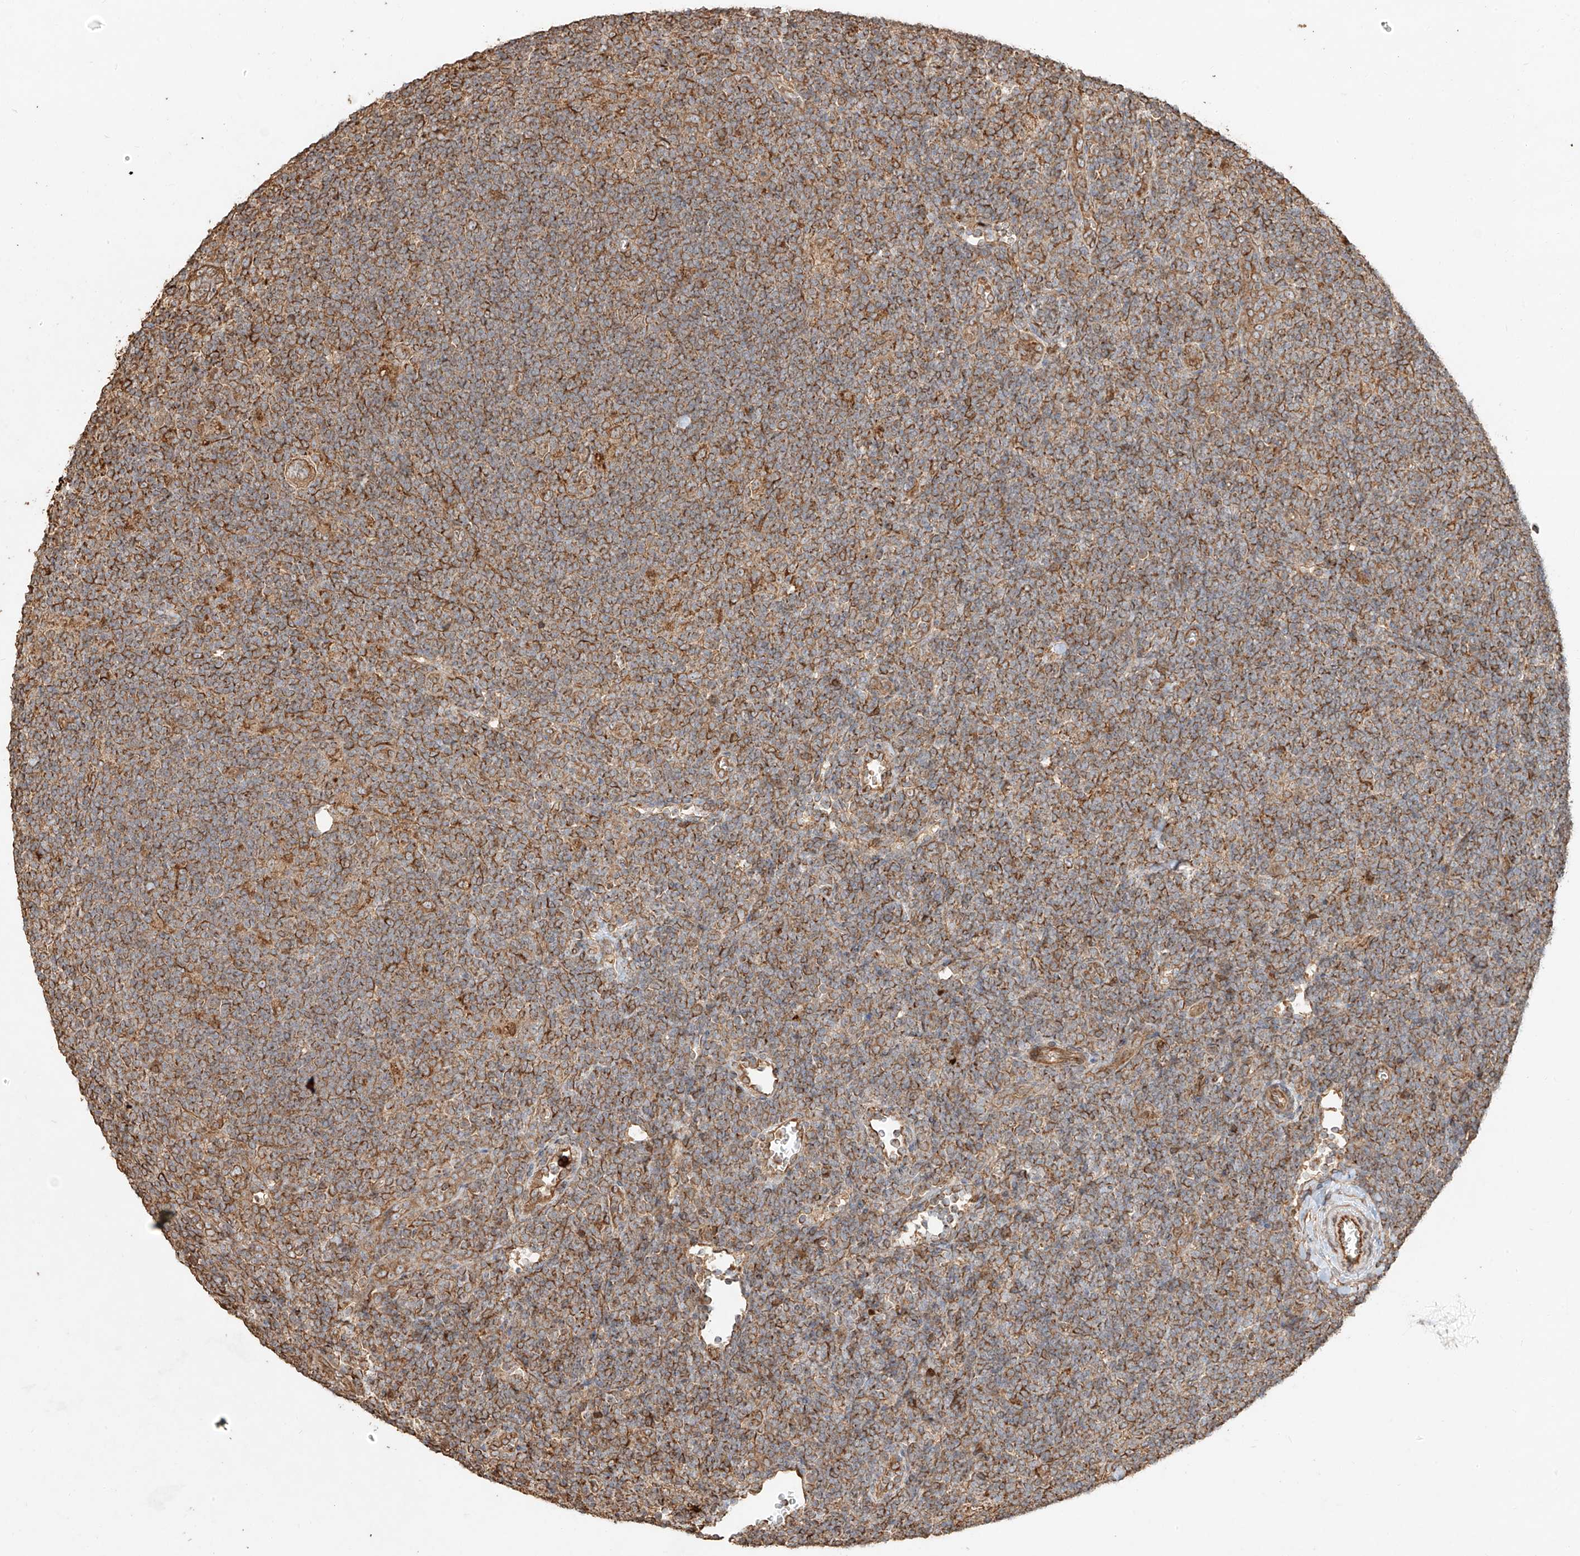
{"staining": {"intensity": "moderate", "quantity": ">75%", "location": "cytoplasmic/membranous"}, "tissue": "lymphoma", "cell_type": "Tumor cells", "image_type": "cancer", "snomed": [{"axis": "morphology", "description": "Hodgkin's disease, NOS"}, {"axis": "topography", "description": "Lymph node"}], "caption": "IHC image of human lymphoma stained for a protein (brown), which demonstrates medium levels of moderate cytoplasmic/membranous staining in about >75% of tumor cells.", "gene": "EFNB1", "patient": {"sex": "female", "age": 57}}